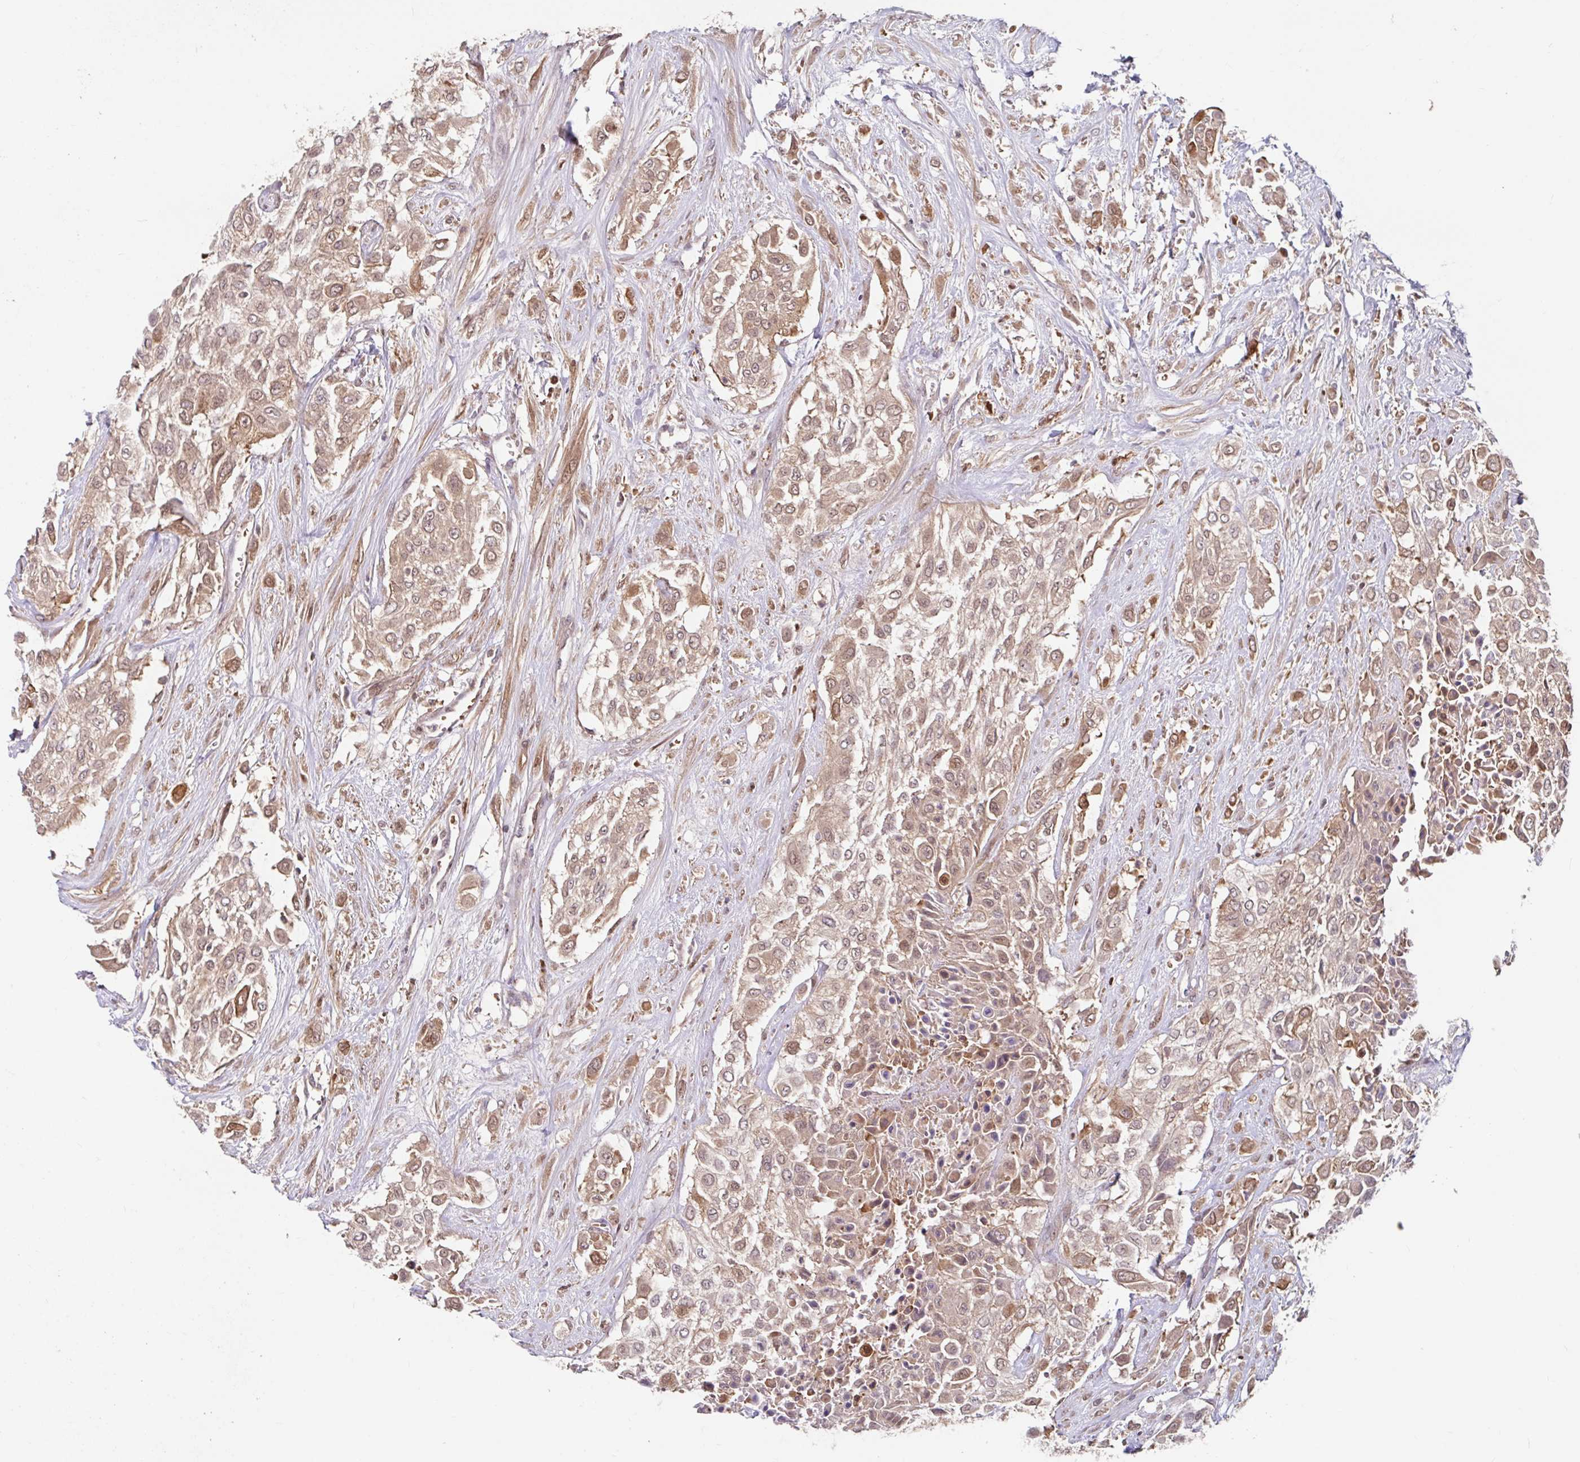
{"staining": {"intensity": "moderate", "quantity": ">75%", "location": "cytoplasmic/membranous,nuclear"}, "tissue": "urothelial cancer", "cell_type": "Tumor cells", "image_type": "cancer", "snomed": [{"axis": "morphology", "description": "Urothelial carcinoma, High grade"}, {"axis": "topography", "description": "Urinary bladder"}], "caption": "Immunohistochemical staining of human urothelial cancer reveals medium levels of moderate cytoplasmic/membranous and nuclear expression in approximately >75% of tumor cells.", "gene": "BLVRA", "patient": {"sex": "male", "age": 57}}